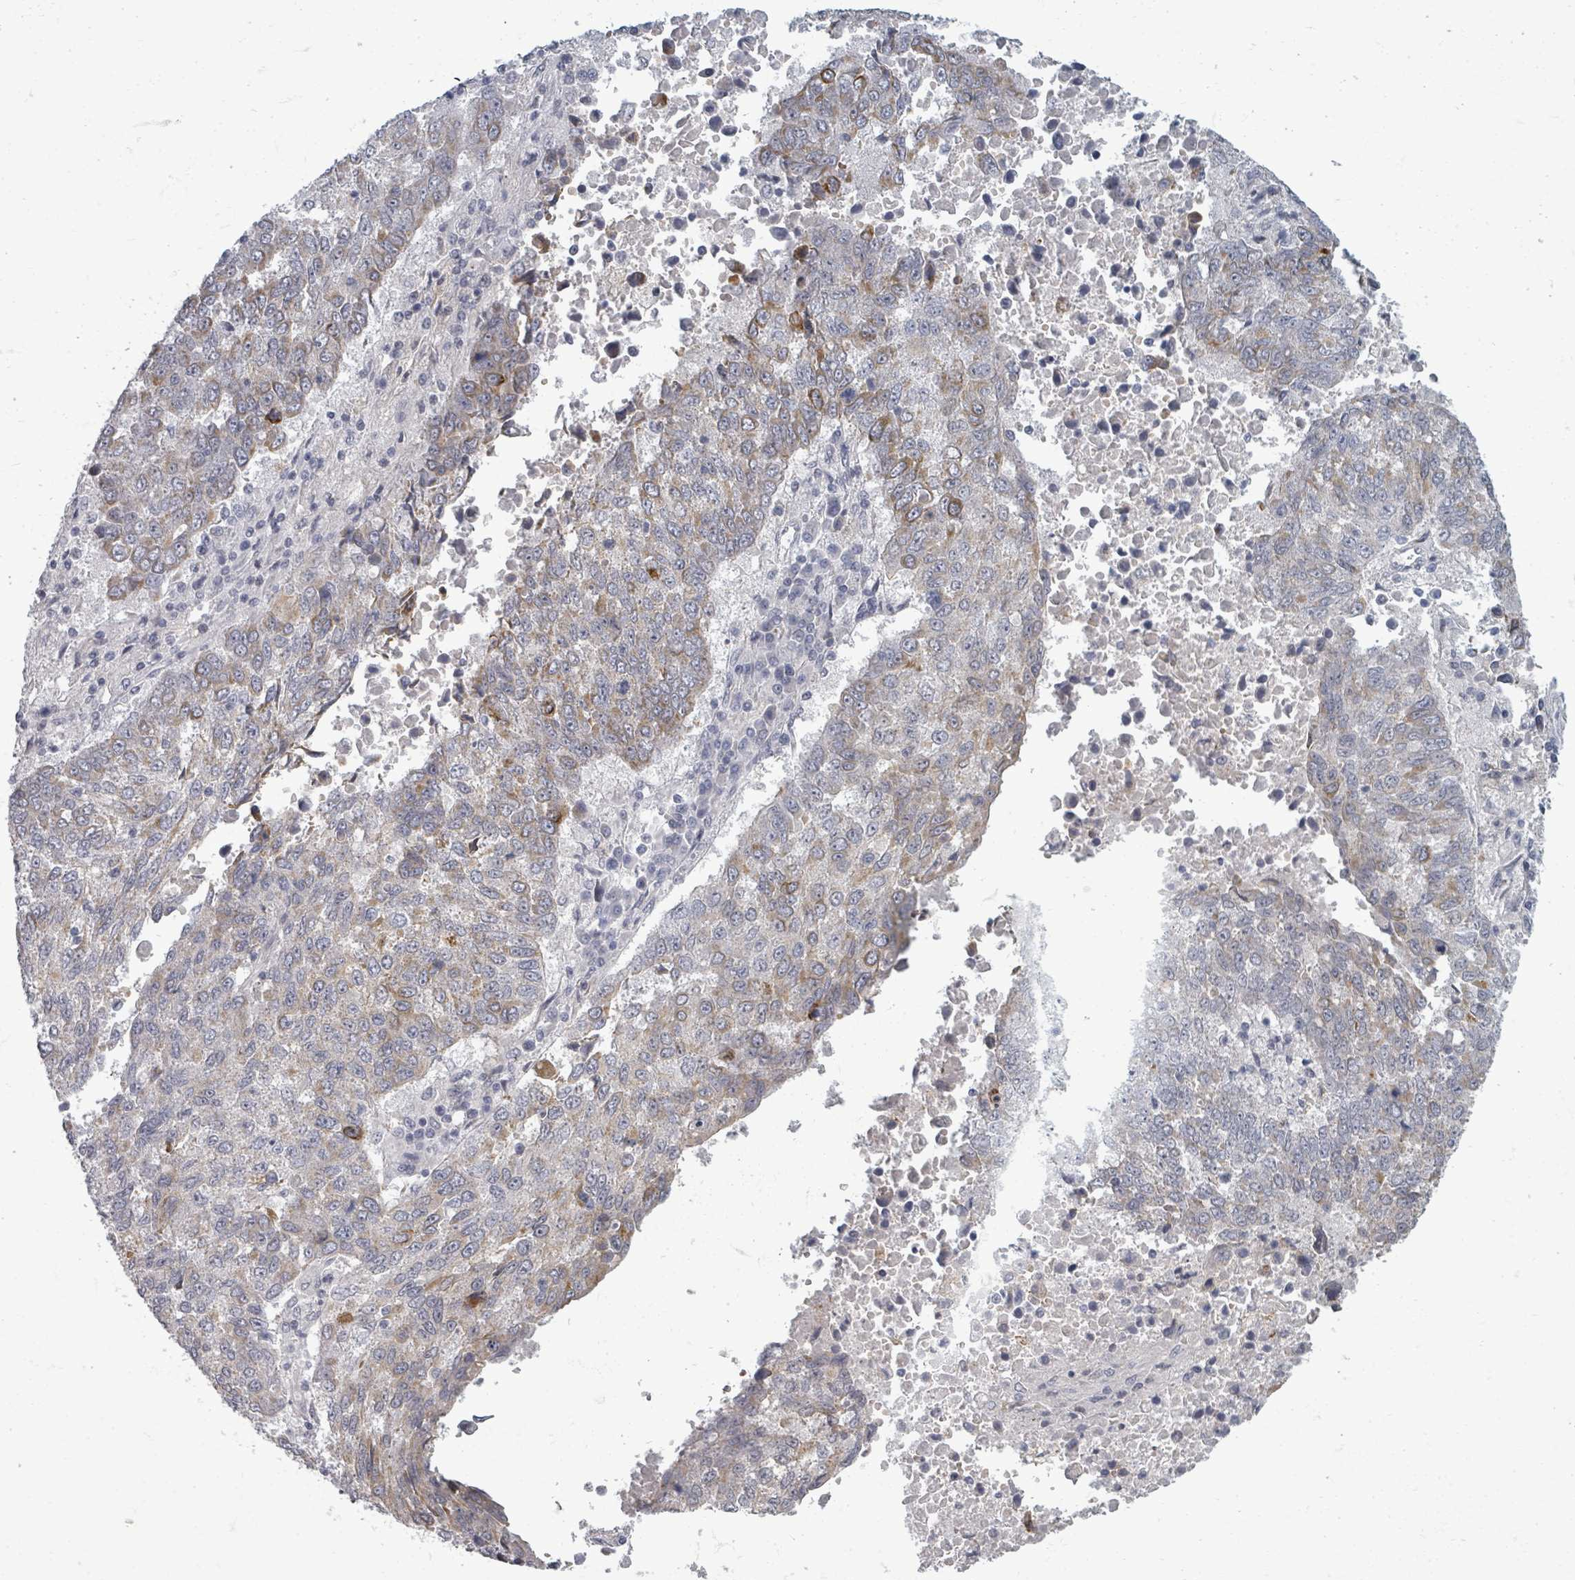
{"staining": {"intensity": "weak", "quantity": "<25%", "location": "cytoplasmic/membranous"}, "tissue": "lung cancer", "cell_type": "Tumor cells", "image_type": "cancer", "snomed": [{"axis": "morphology", "description": "Squamous cell carcinoma, NOS"}, {"axis": "topography", "description": "Lung"}], "caption": "This is an immunohistochemistry (IHC) micrograph of human lung cancer (squamous cell carcinoma). There is no positivity in tumor cells.", "gene": "PTPN20", "patient": {"sex": "male", "age": 73}}